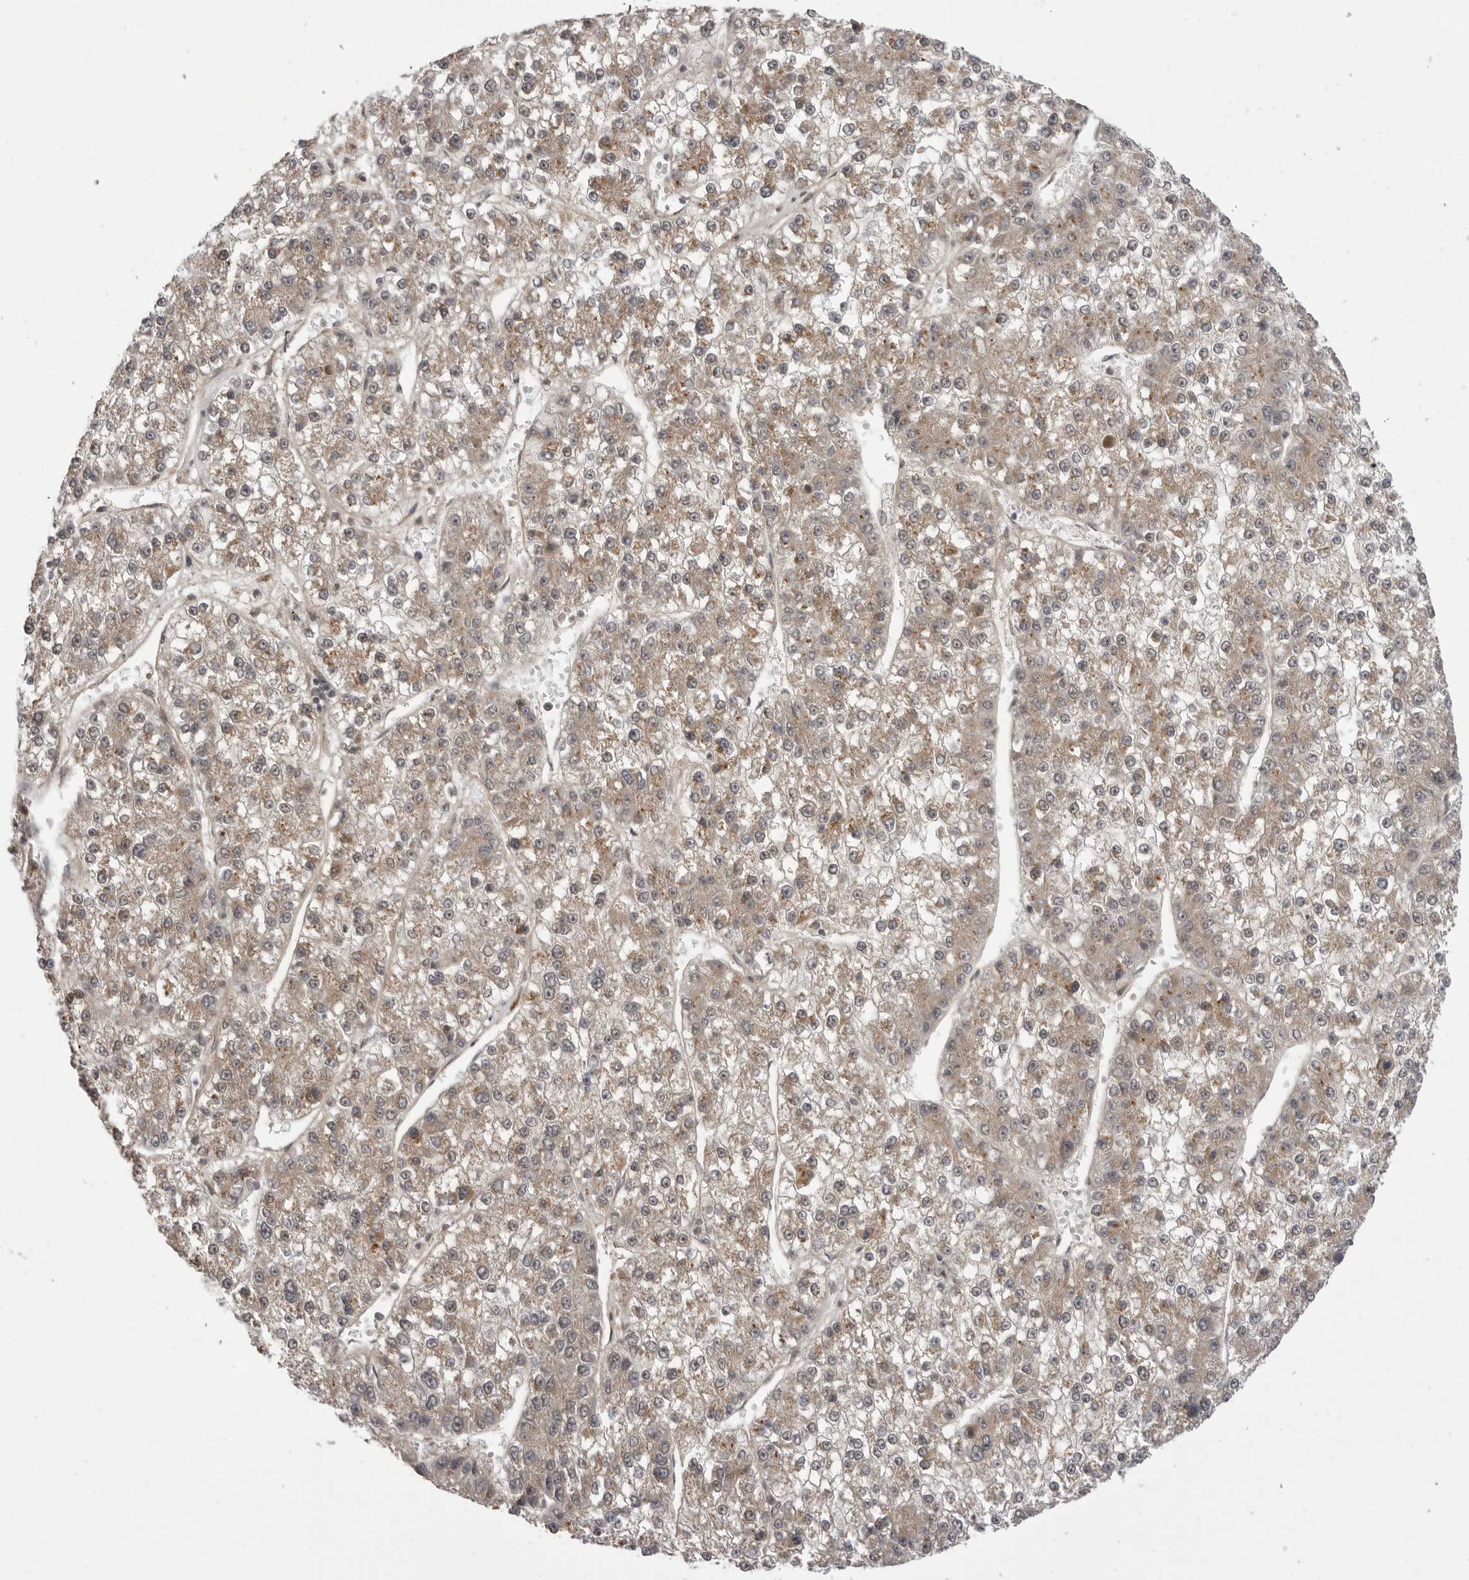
{"staining": {"intensity": "moderate", "quantity": ">75%", "location": "cytoplasmic/membranous"}, "tissue": "liver cancer", "cell_type": "Tumor cells", "image_type": "cancer", "snomed": [{"axis": "morphology", "description": "Carcinoma, Hepatocellular, NOS"}, {"axis": "topography", "description": "Liver"}], "caption": "Immunohistochemistry (IHC) staining of liver cancer, which shows medium levels of moderate cytoplasmic/membranous expression in approximately >75% of tumor cells indicating moderate cytoplasmic/membranous protein expression. The staining was performed using DAB (3,3'-diaminobenzidine) (brown) for protein detection and nuclei were counterstained in hematoxylin (blue).", "gene": "PDCL", "patient": {"sex": "female", "age": 73}}